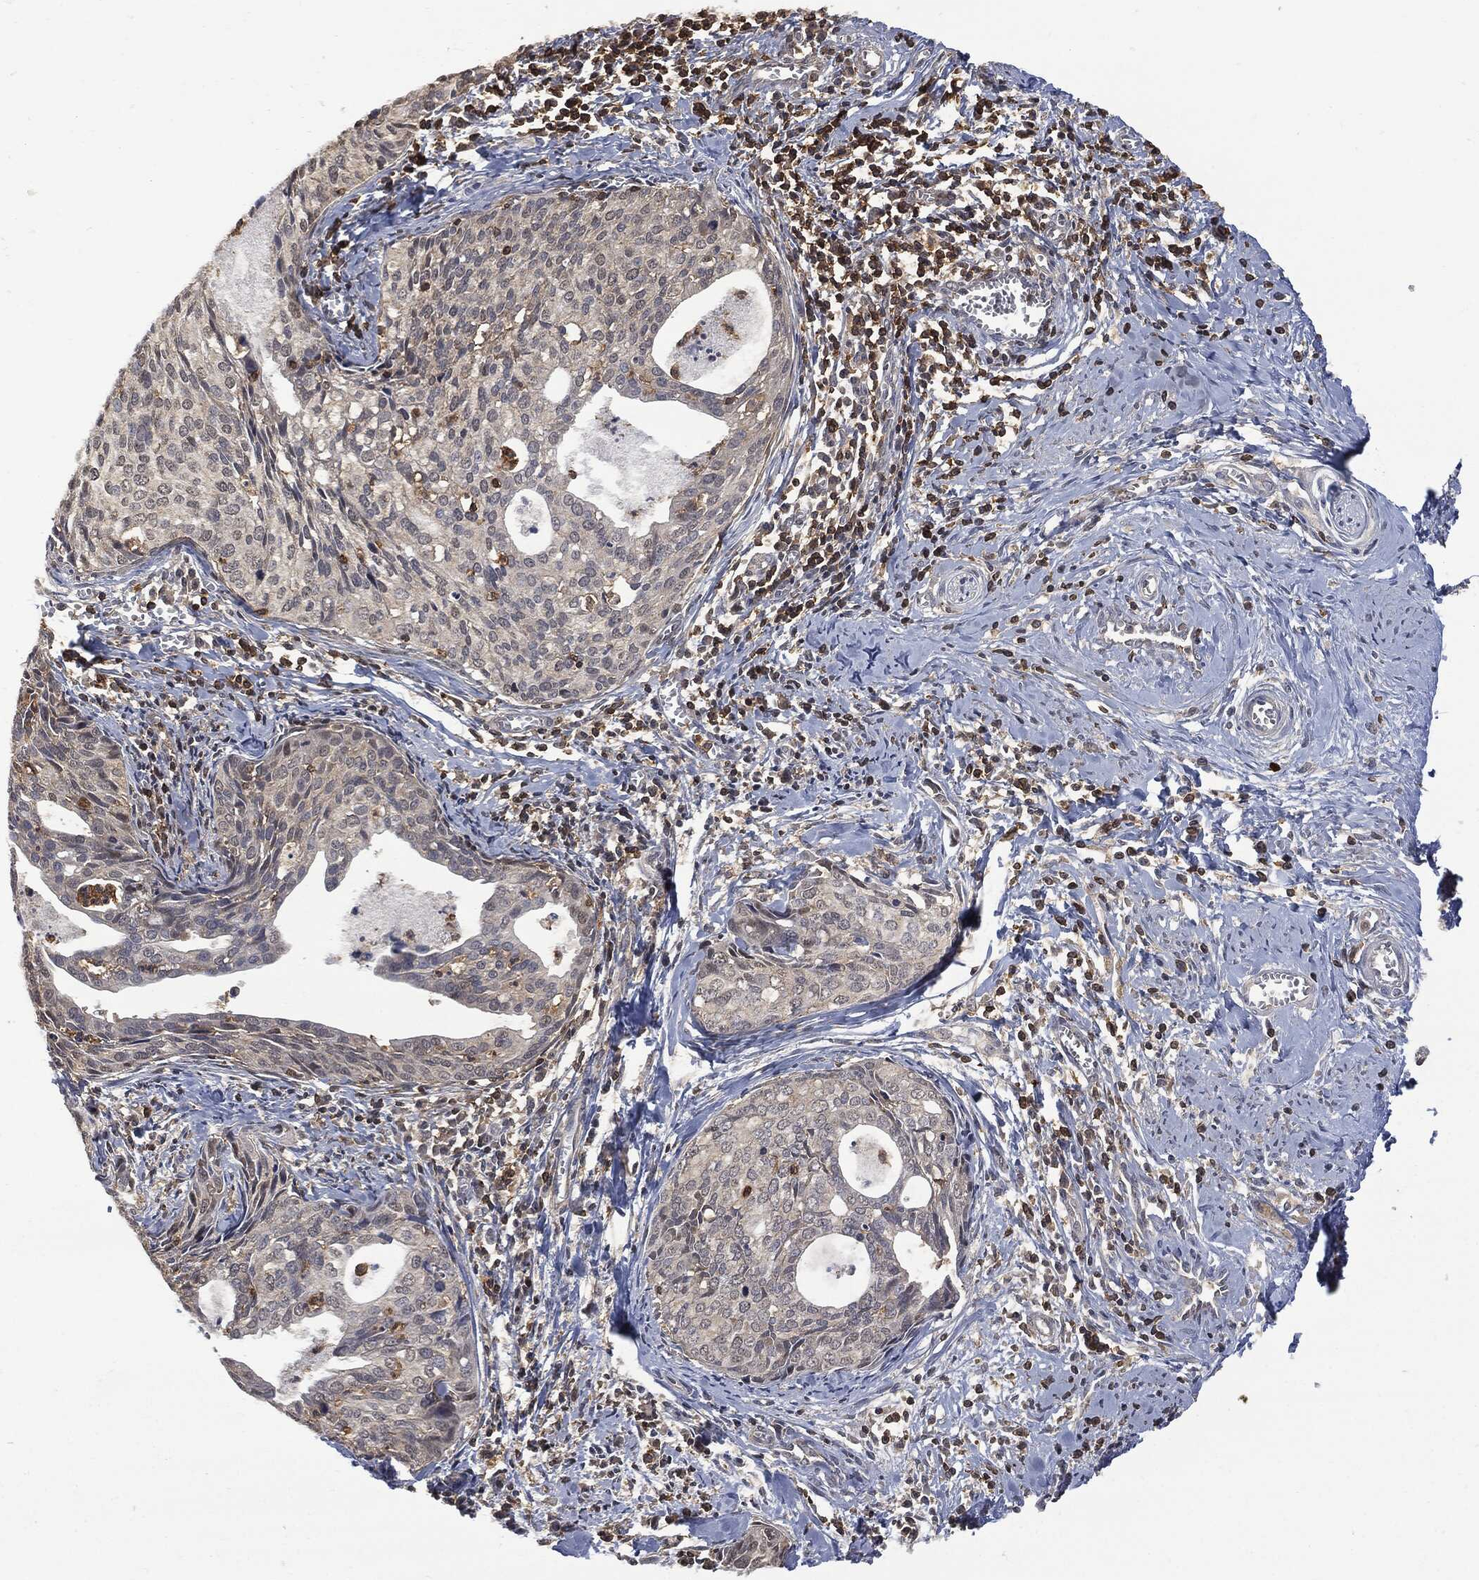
{"staining": {"intensity": "negative", "quantity": "none", "location": "none"}, "tissue": "cervical cancer", "cell_type": "Tumor cells", "image_type": "cancer", "snomed": [{"axis": "morphology", "description": "Squamous cell carcinoma, NOS"}, {"axis": "topography", "description": "Cervix"}], "caption": "Immunohistochemistry (IHC) of cervical cancer reveals no positivity in tumor cells. (Stains: DAB immunohistochemistry with hematoxylin counter stain, Microscopy: brightfield microscopy at high magnification).", "gene": "PSMB10", "patient": {"sex": "female", "age": 29}}